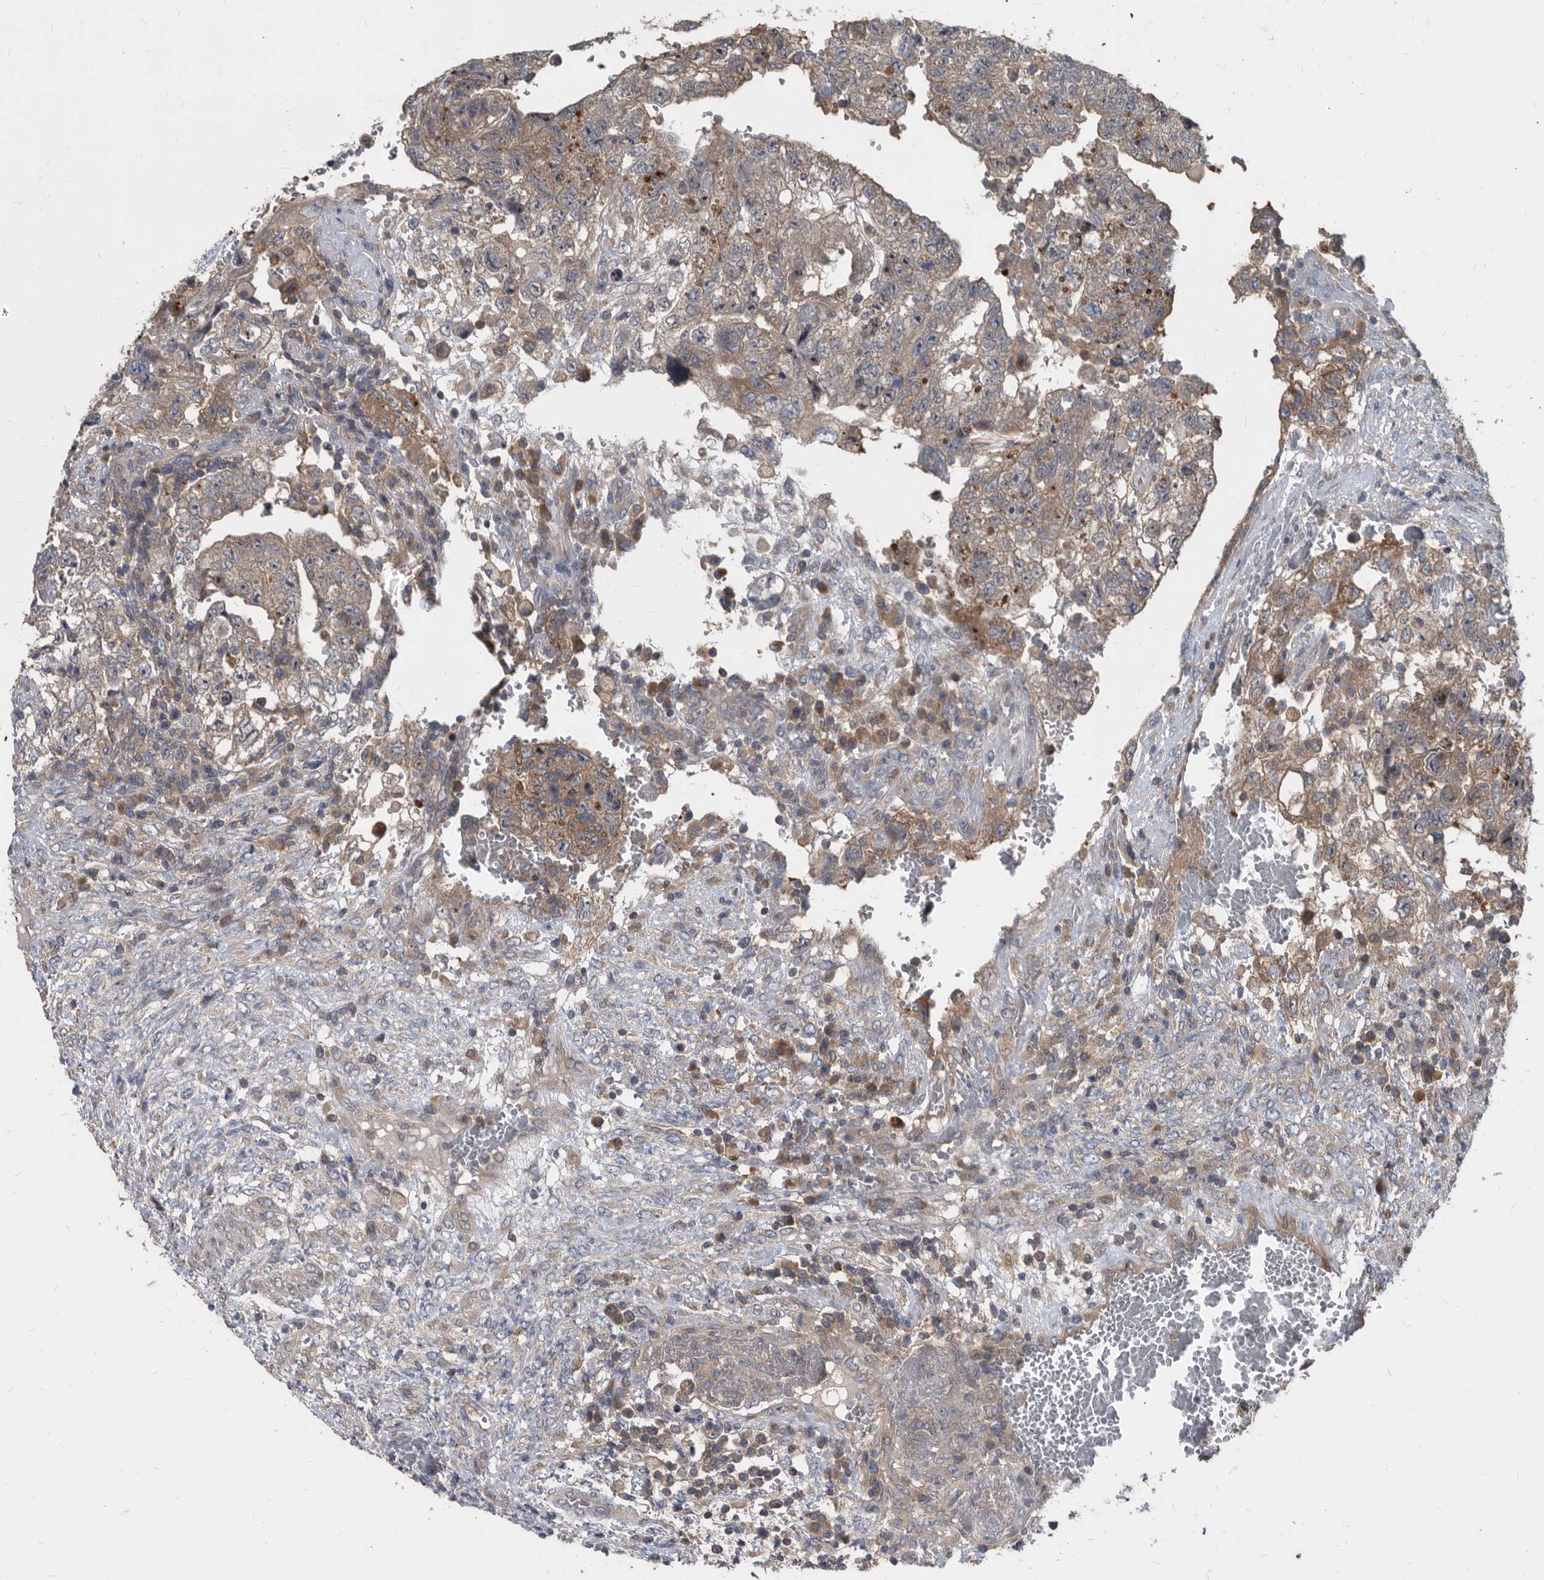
{"staining": {"intensity": "weak", "quantity": "<25%", "location": "cytoplasmic/membranous"}, "tissue": "testis cancer", "cell_type": "Tumor cells", "image_type": "cancer", "snomed": [{"axis": "morphology", "description": "Carcinoma, Embryonal, NOS"}, {"axis": "topography", "description": "Testis"}], "caption": "Tumor cells show no significant protein expression in testis cancer (embryonal carcinoma). Nuclei are stained in blue.", "gene": "APEH", "patient": {"sex": "male", "age": 36}}